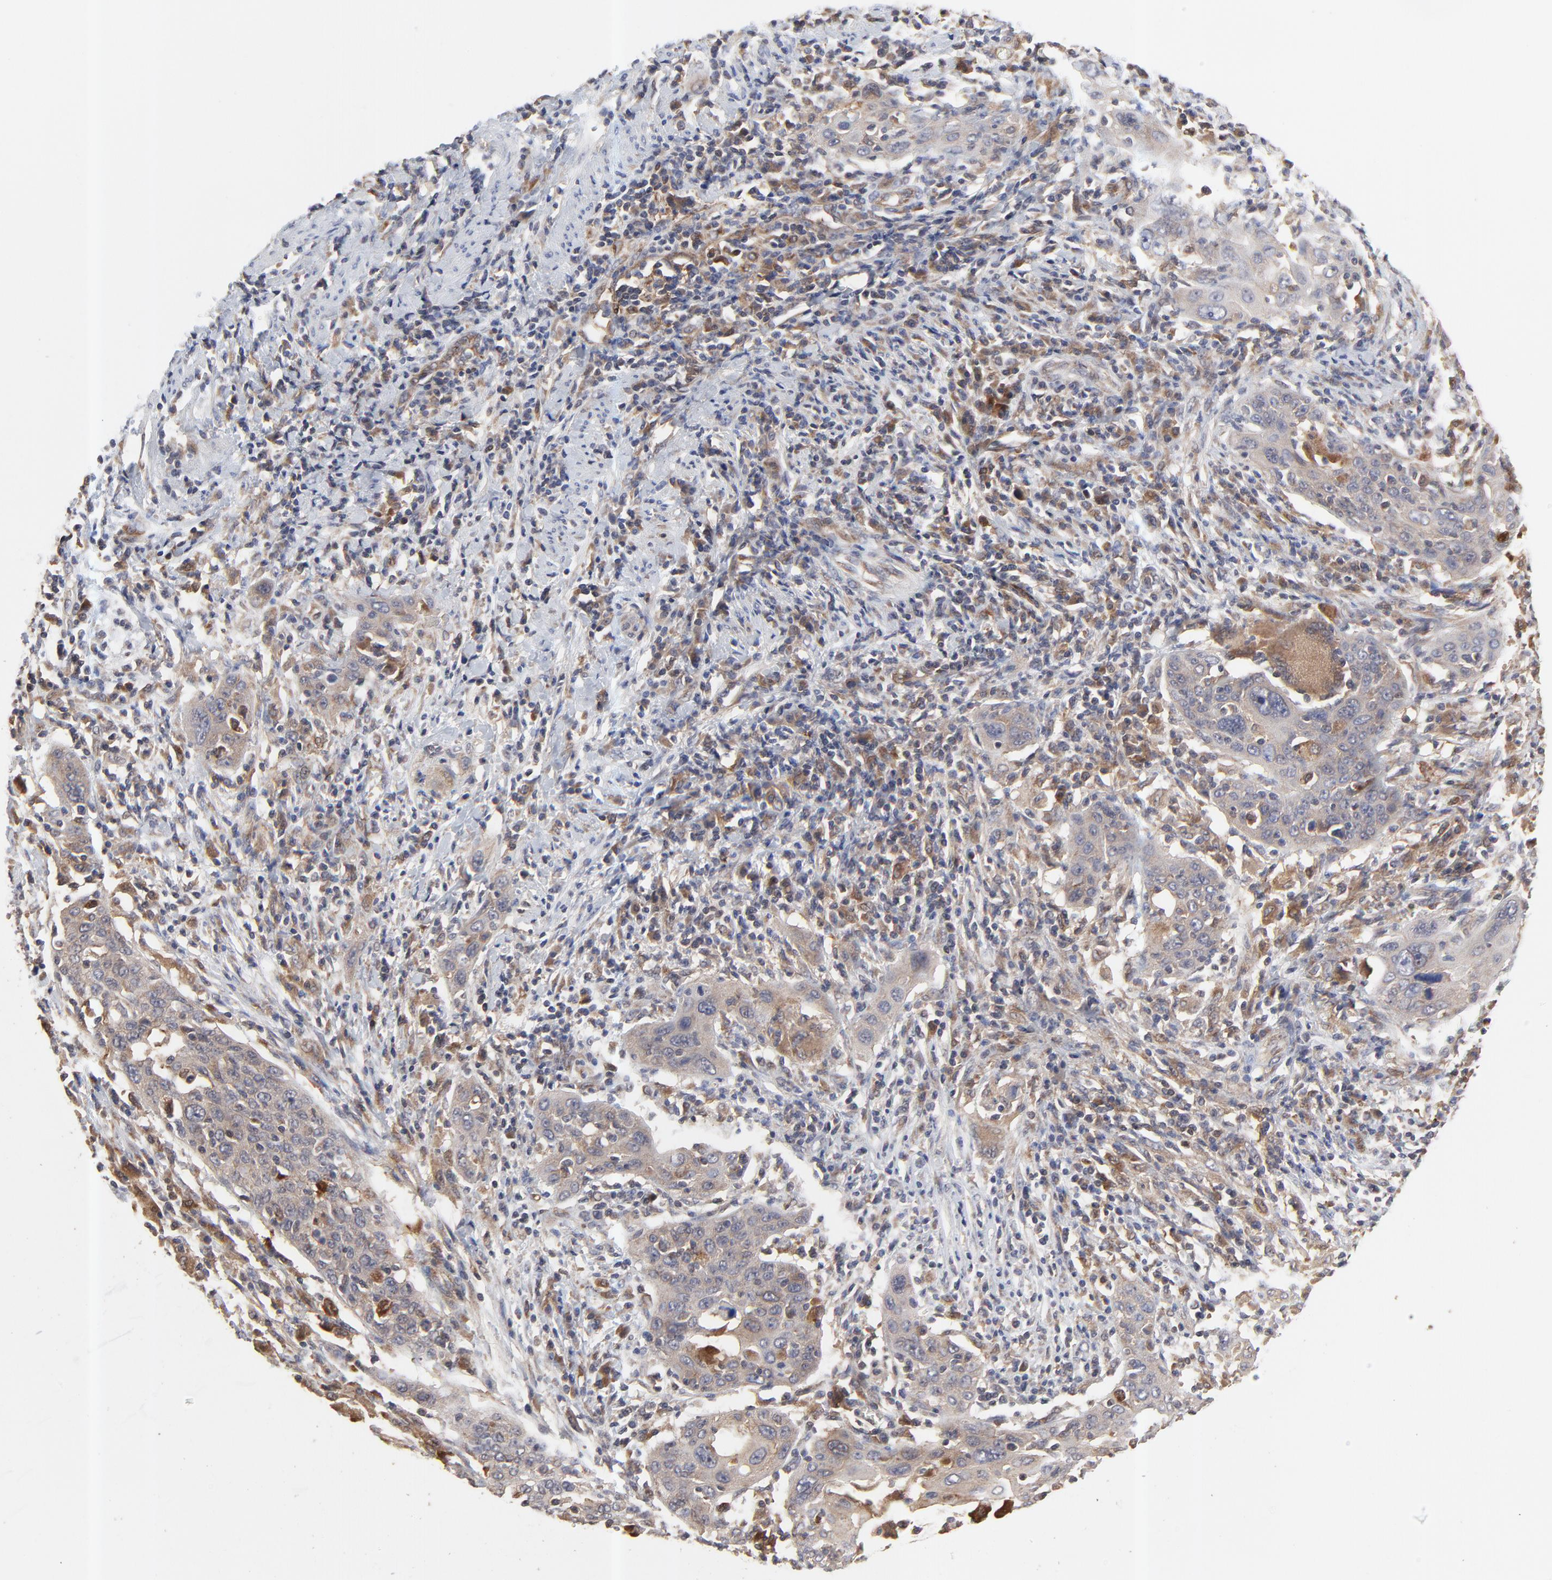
{"staining": {"intensity": "moderate", "quantity": ">75%", "location": "cytoplasmic/membranous"}, "tissue": "cervical cancer", "cell_type": "Tumor cells", "image_type": "cancer", "snomed": [{"axis": "morphology", "description": "Squamous cell carcinoma, NOS"}, {"axis": "topography", "description": "Cervix"}], "caption": "Tumor cells reveal moderate cytoplasmic/membranous positivity in approximately >75% of cells in cervical cancer (squamous cell carcinoma). The staining was performed using DAB (3,3'-diaminobenzidine) to visualize the protein expression in brown, while the nuclei were stained in blue with hematoxylin (Magnification: 20x).", "gene": "RAB9A", "patient": {"sex": "female", "age": 54}}